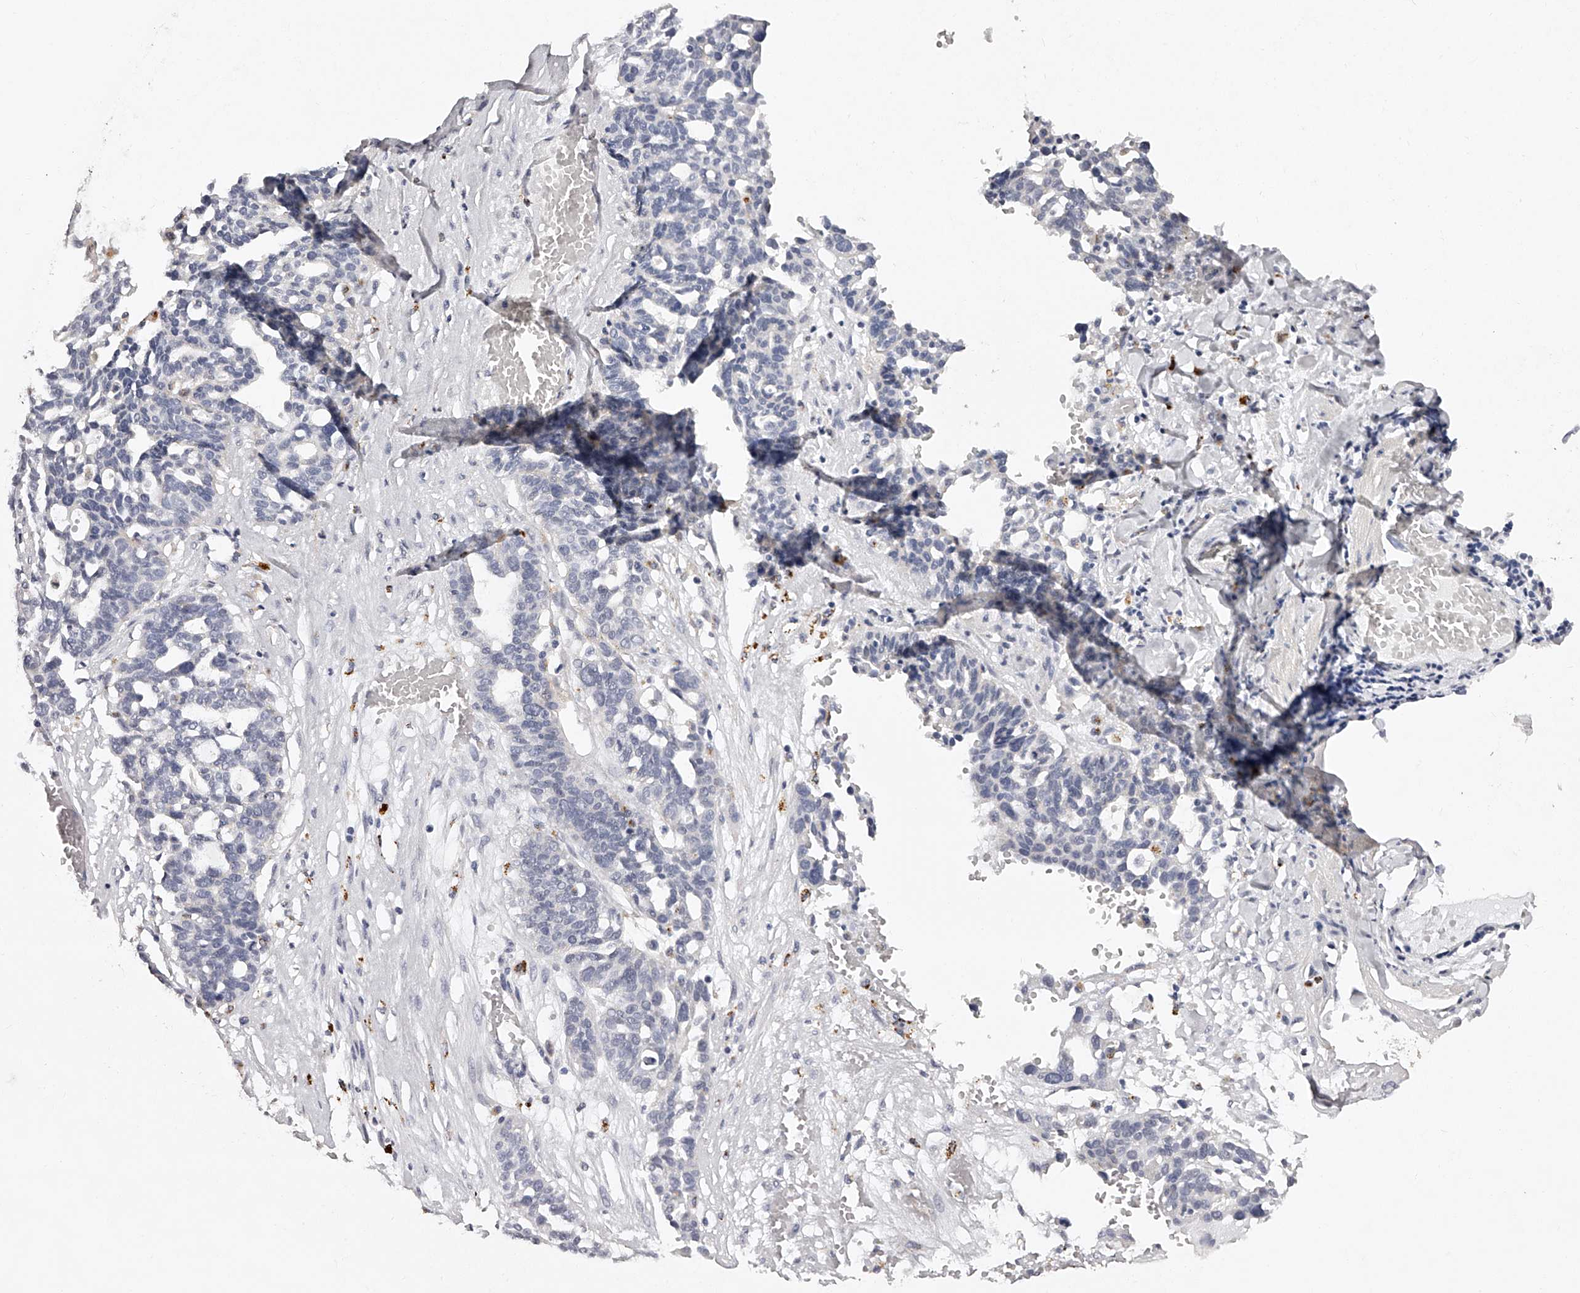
{"staining": {"intensity": "negative", "quantity": "none", "location": "none"}, "tissue": "ovarian cancer", "cell_type": "Tumor cells", "image_type": "cancer", "snomed": [{"axis": "morphology", "description": "Cystadenocarcinoma, serous, NOS"}, {"axis": "topography", "description": "Ovary"}], "caption": "Human ovarian cancer stained for a protein using immunohistochemistry (IHC) demonstrates no expression in tumor cells.", "gene": "SLC35D3", "patient": {"sex": "female", "age": 59}}